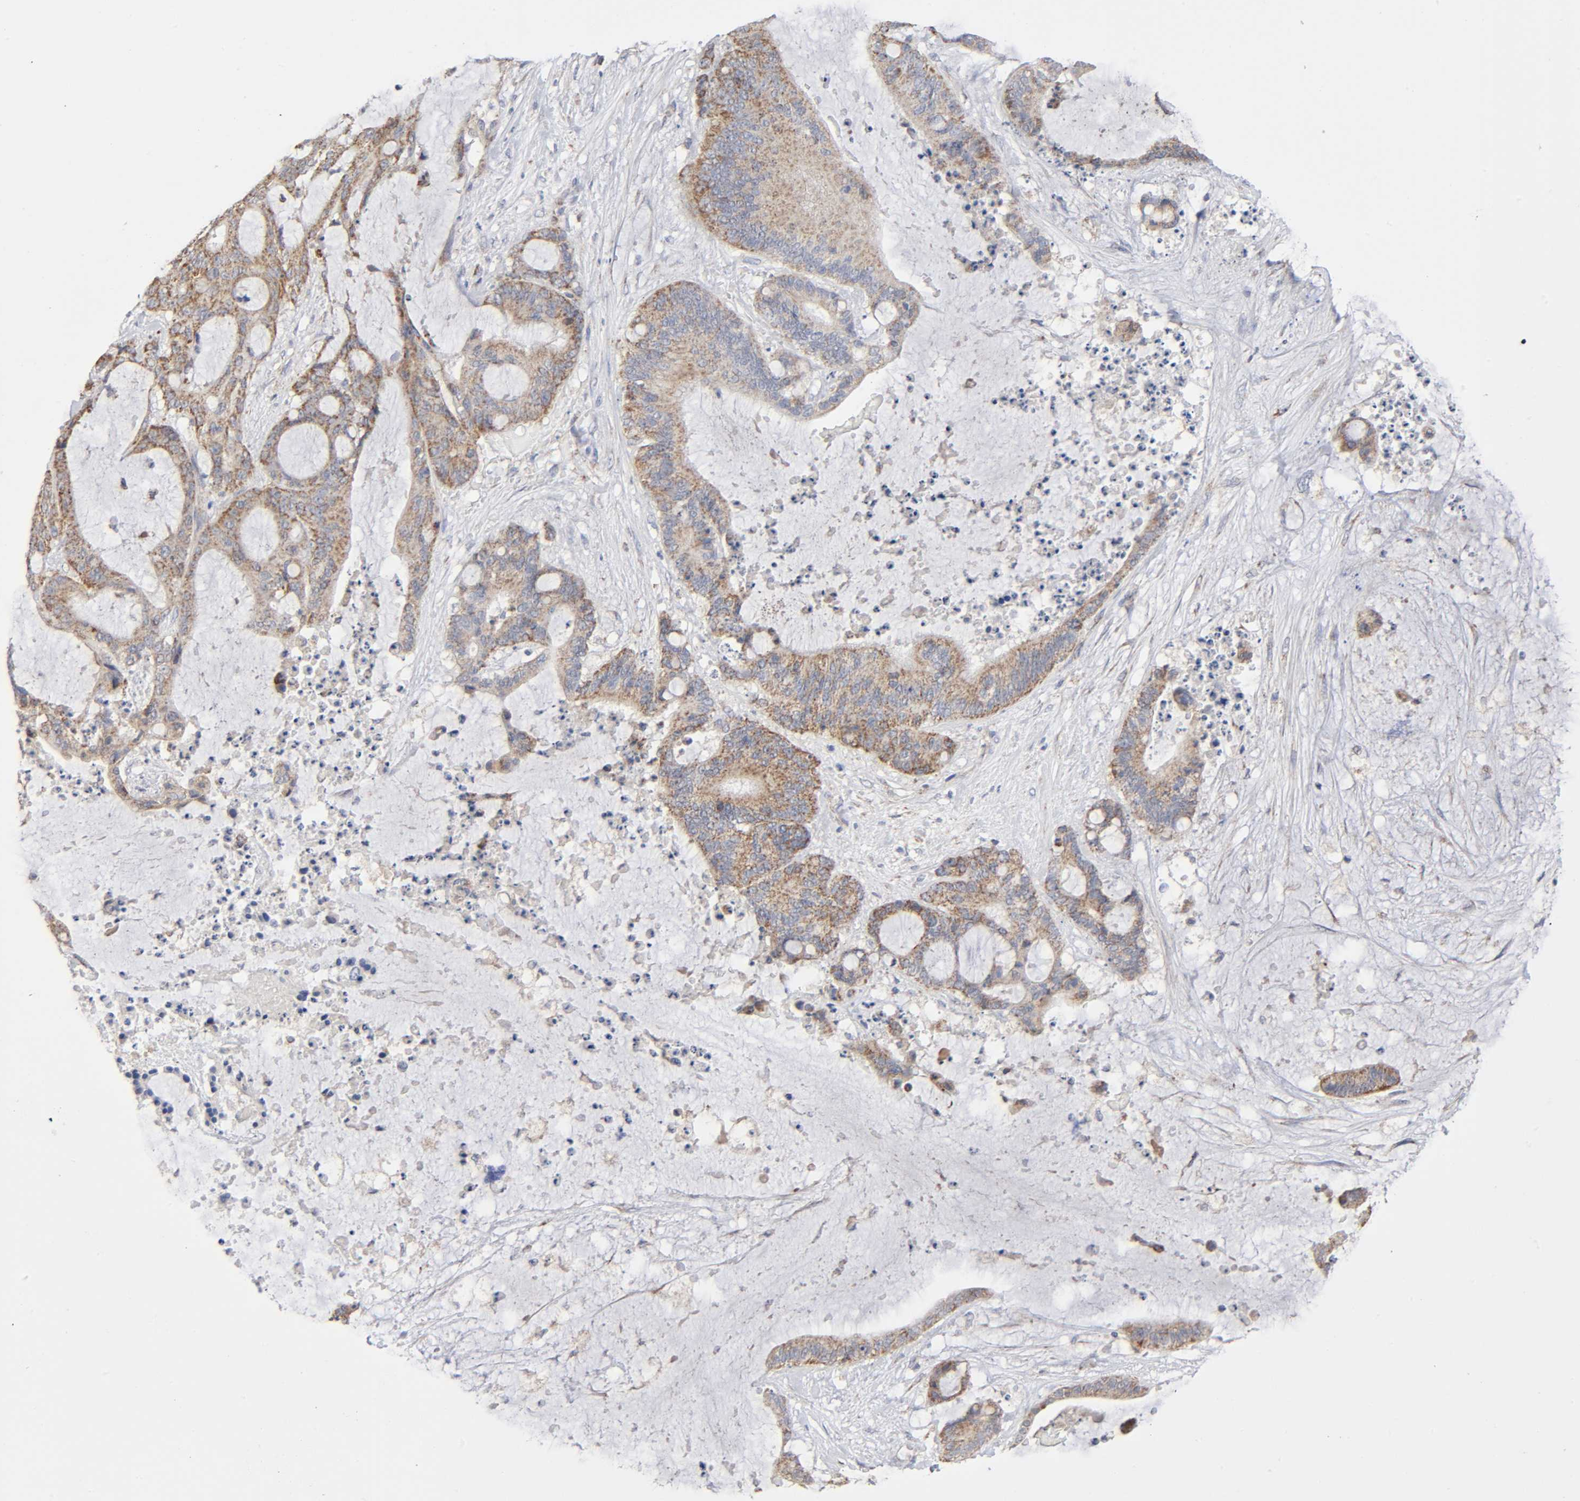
{"staining": {"intensity": "moderate", "quantity": ">75%", "location": "cytoplasmic/membranous"}, "tissue": "liver cancer", "cell_type": "Tumor cells", "image_type": "cancer", "snomed": [{"axis": "morphology", "description": "Cholangiocarcinoma"}, {"axis": "topography", "description": "Liver"}], "caption": "Tumor cells show medium levels of moderate cytoplasmic/membranous expression in about >75% of cells in human cholangiocarcinoma (liver).", "gene": "SYT16", "patient": {"sex": "female", "age": 73}}